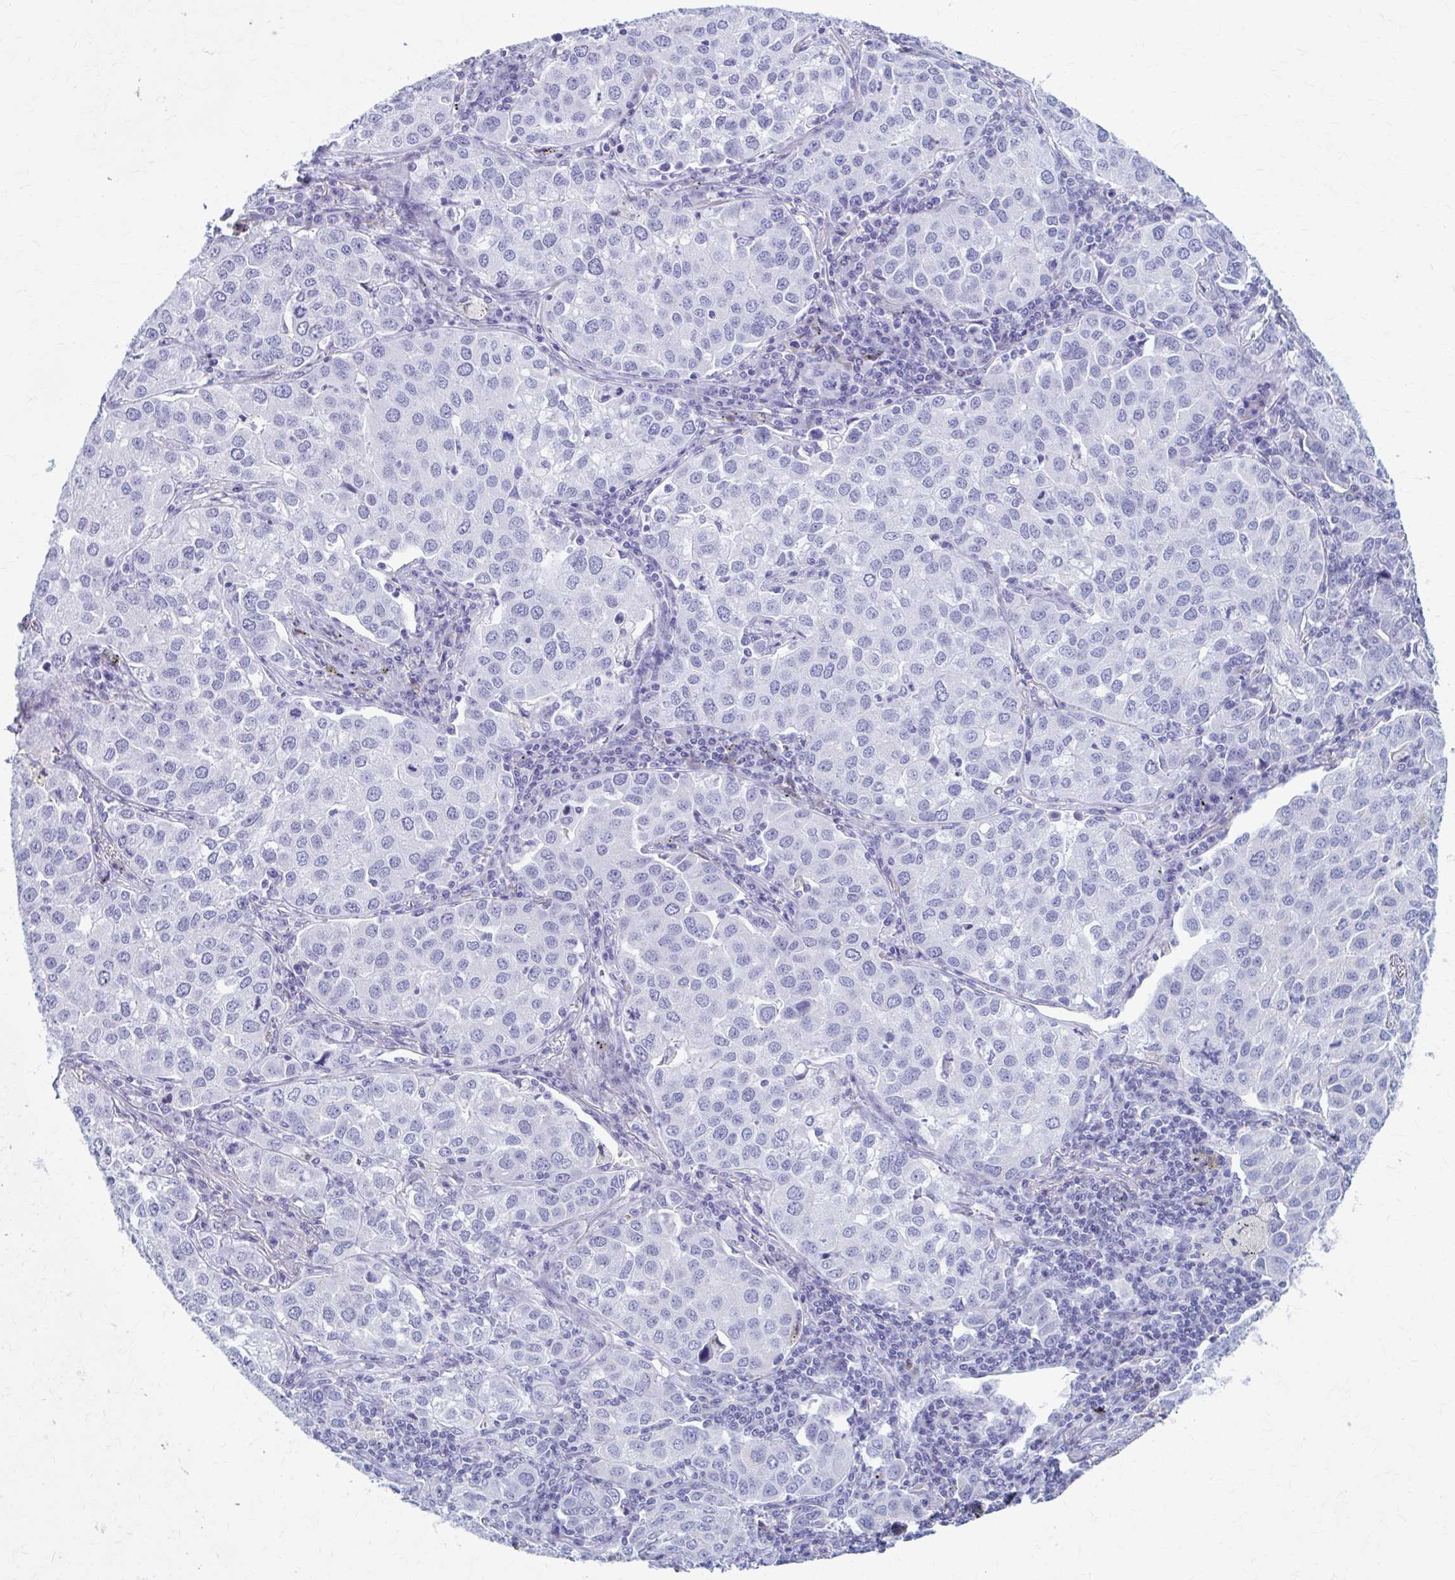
{"staining": {"intensity": "negative", "quantity": "none", "location": "none"}, "tissue": "lung cancer", "cell_type": "Tumor cells", "image_type": "cancer", "snomed": [{"axis": "morphology", "description": "Adenocarcinoma, NOS"}, {"axis": "morphology", "description": "Adenocarcinoma, metastatic, NOS"}, {"axis": "topography", "description": "Lymph node"}, {"axis": "topography", "description": "Lung"}], "caption": "The micrograph exhibits no significant positivity in tumor cells of lung adenocarcinoma.", "gene": "KCNE2", "patient": {"sex": "female", "age": 65}}